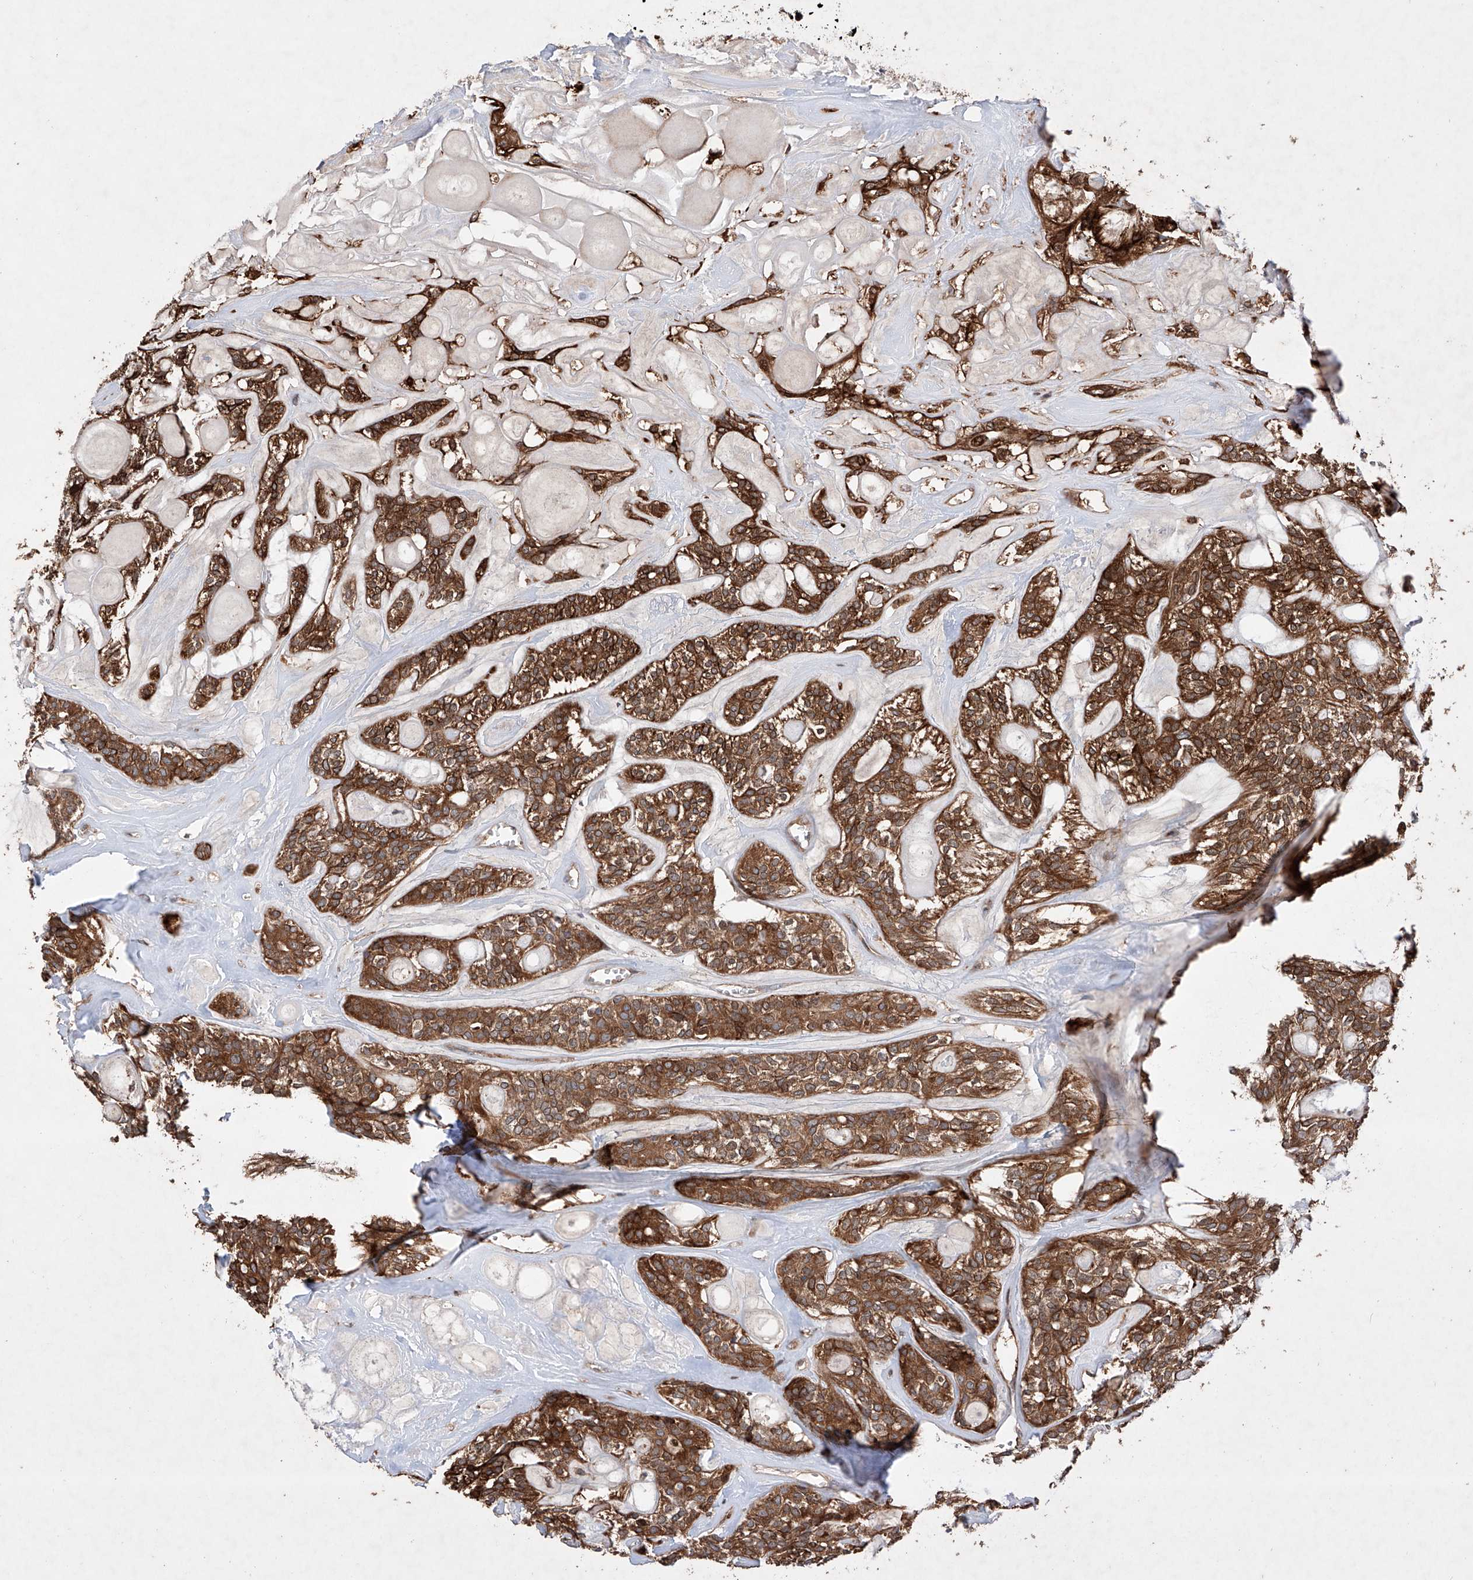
{"staining": {"intensity": "strong", "quantity": ">75%", "location": "cytoplasmic/membranous"}, "tissue": "head and neck cancer", "cell_type": "Tumor cells", "image_type": "cancer", "snomed": [{"axis": "morphology", "description": "Adenocarcinoma, NOS"}, {"axis": "topography", "description": "Head-Neck"}], "caption": "Human head and neck cancer stained with a protein marker exhibits strong staining in tumor cells.", "gene": "TIMM23", "patient": {"sex": "male", "age": 66}}